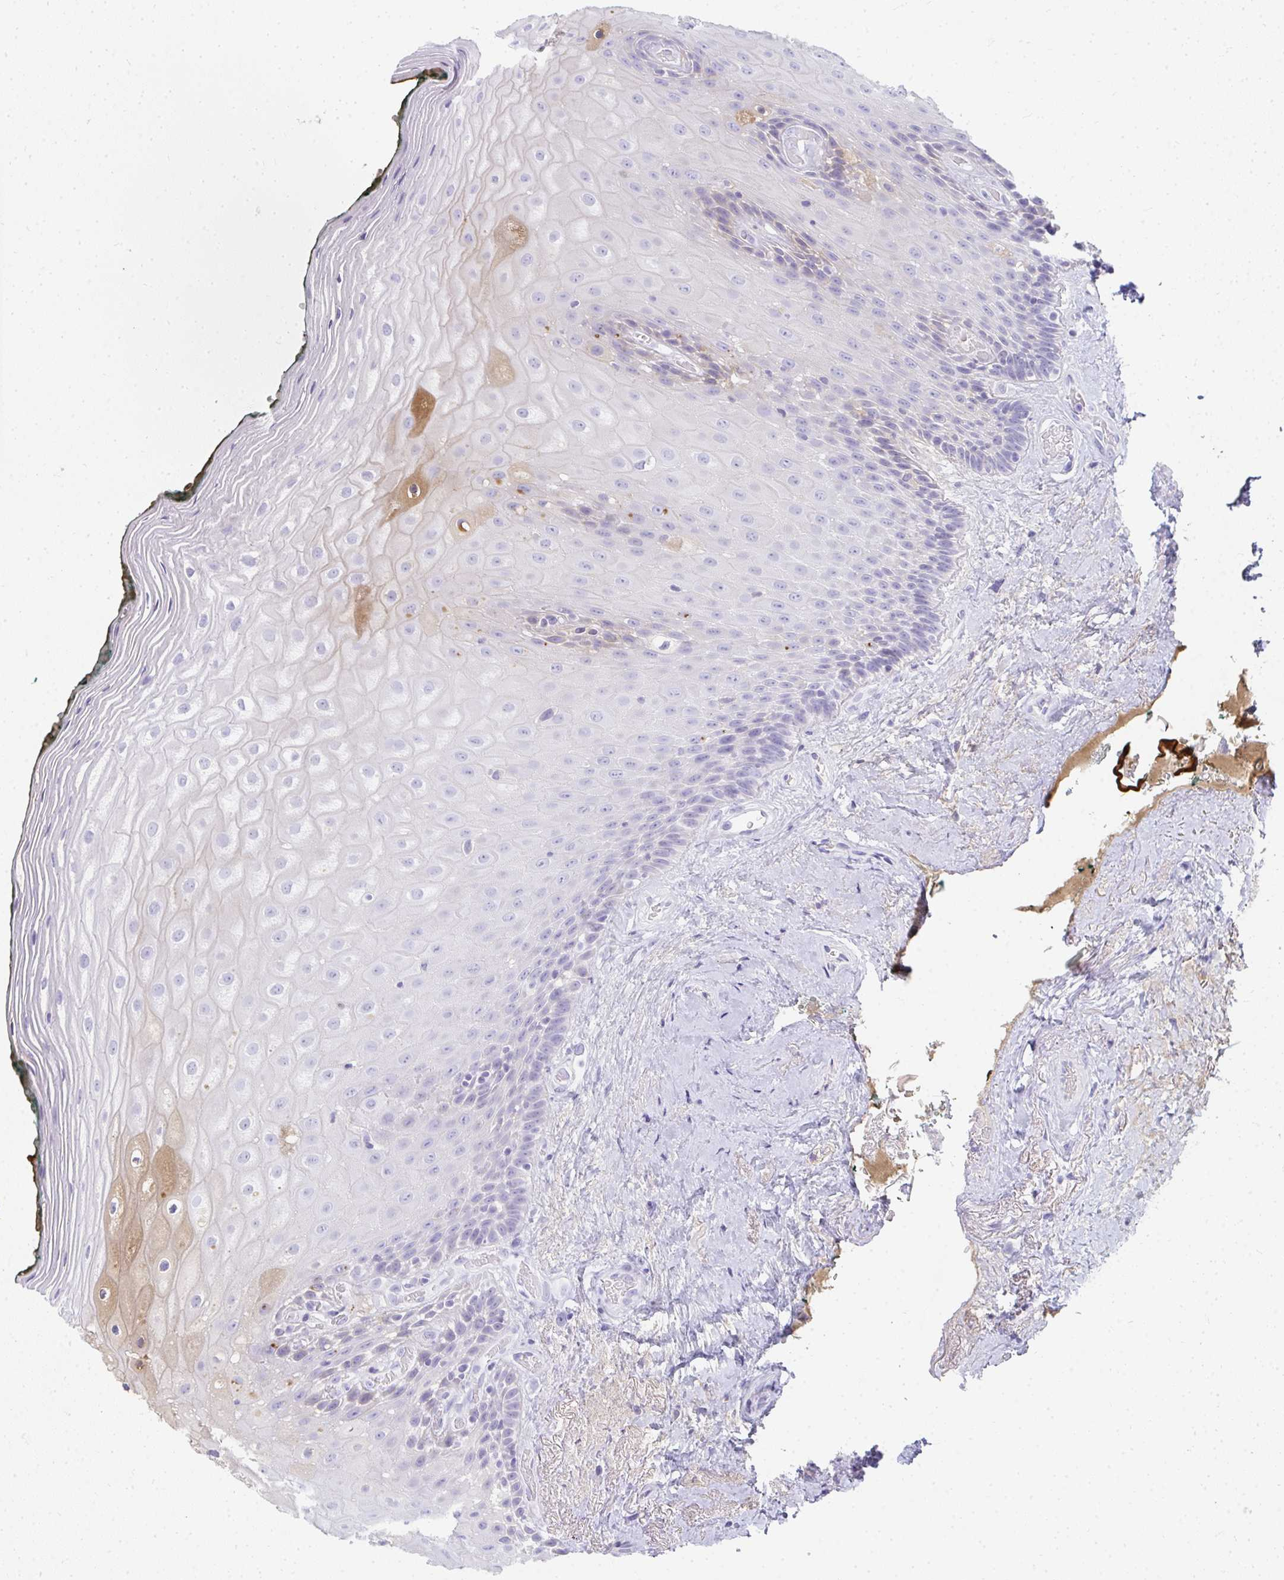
{"staining": {"intensity": "moderate", "quantity": "<25%", "location": "cytoplasmic/membranous"}, "tissue": "oral mucosa", "cell_type": "Squamous epithelial cells", "image_type": "normal", "snomed": [{"axis": "morphology", "description": "Normal tissue, NOS"}, {"axis": "morphology", "description": "Squamous cell carcinoma, NOS"}, {"axis": "topography", "description": "Oral tissue"}, {"axis": "topography", "description": "Head-Neck"}], "caption": "Immunohistochemistry (IHC) of unremarkable human oral mucosa demonstrates low levels of moderate cytoplasmic/membranous positivity in approximately <25% of squamous epithelial cells. (DAB (3,3'-diaminobenzidine) = brown stain, brightfield microscopy at high magnification).", "gene": "ZSWIM3", "patient": {"sex": "male", "age": 64}}